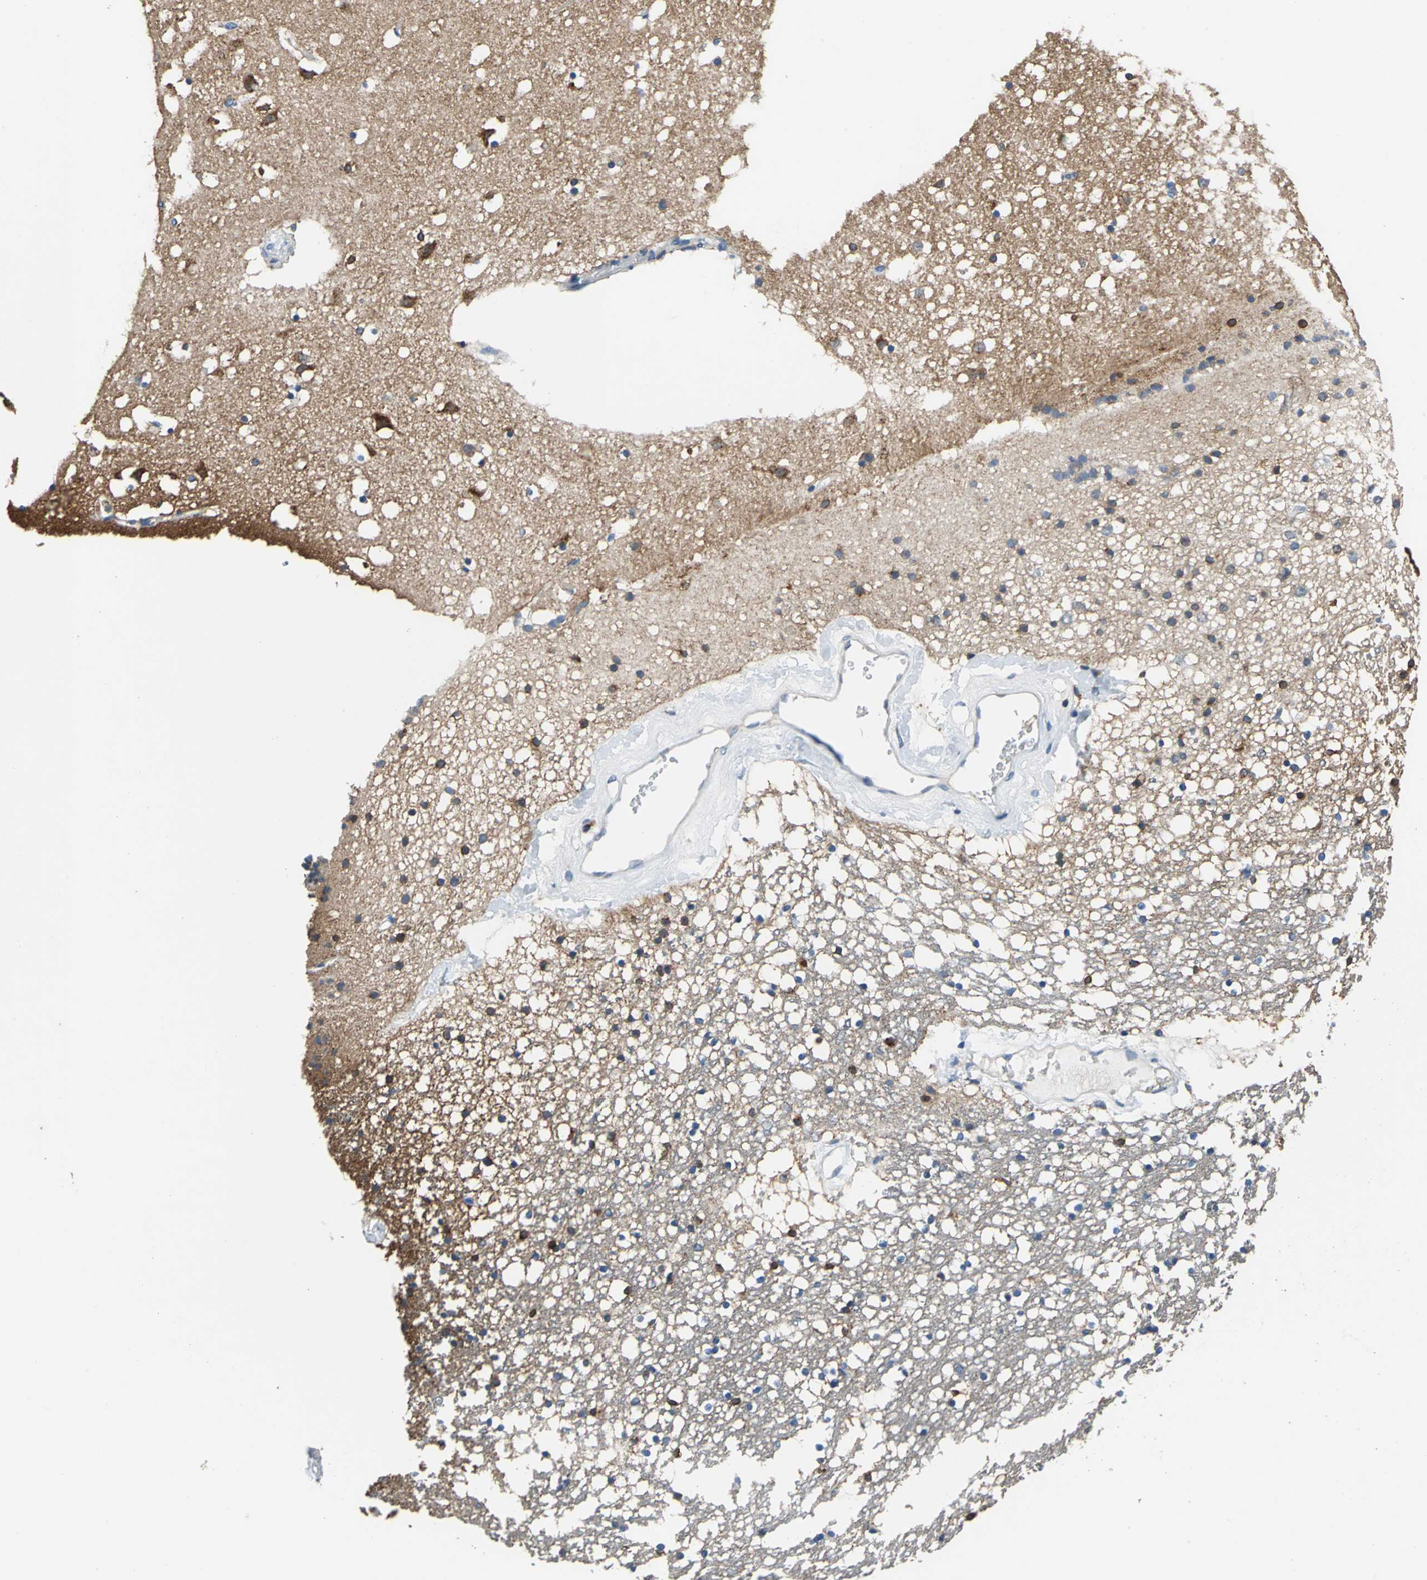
{"staining": {"intensity": "strong", "quantity": "<25%", "location": "cytoplasmic/membranous"}, "tissue": "caudate", "cell_type": "Glial cells", "image_type": "normal", "snomed": [{"axis": "morphology", "description": "Normal tissue, NOS"}, {"axis": "topography", "description": "Lateral ventricle wall"}], "caption": "Unremarkable caudate shows strong cytoplasmic/membranous staining in approximately <25% of glial cells, visualized by immunohistochemistry.", "gene": "PRKCA", "patient": {"sex": "male", "age": 45}}